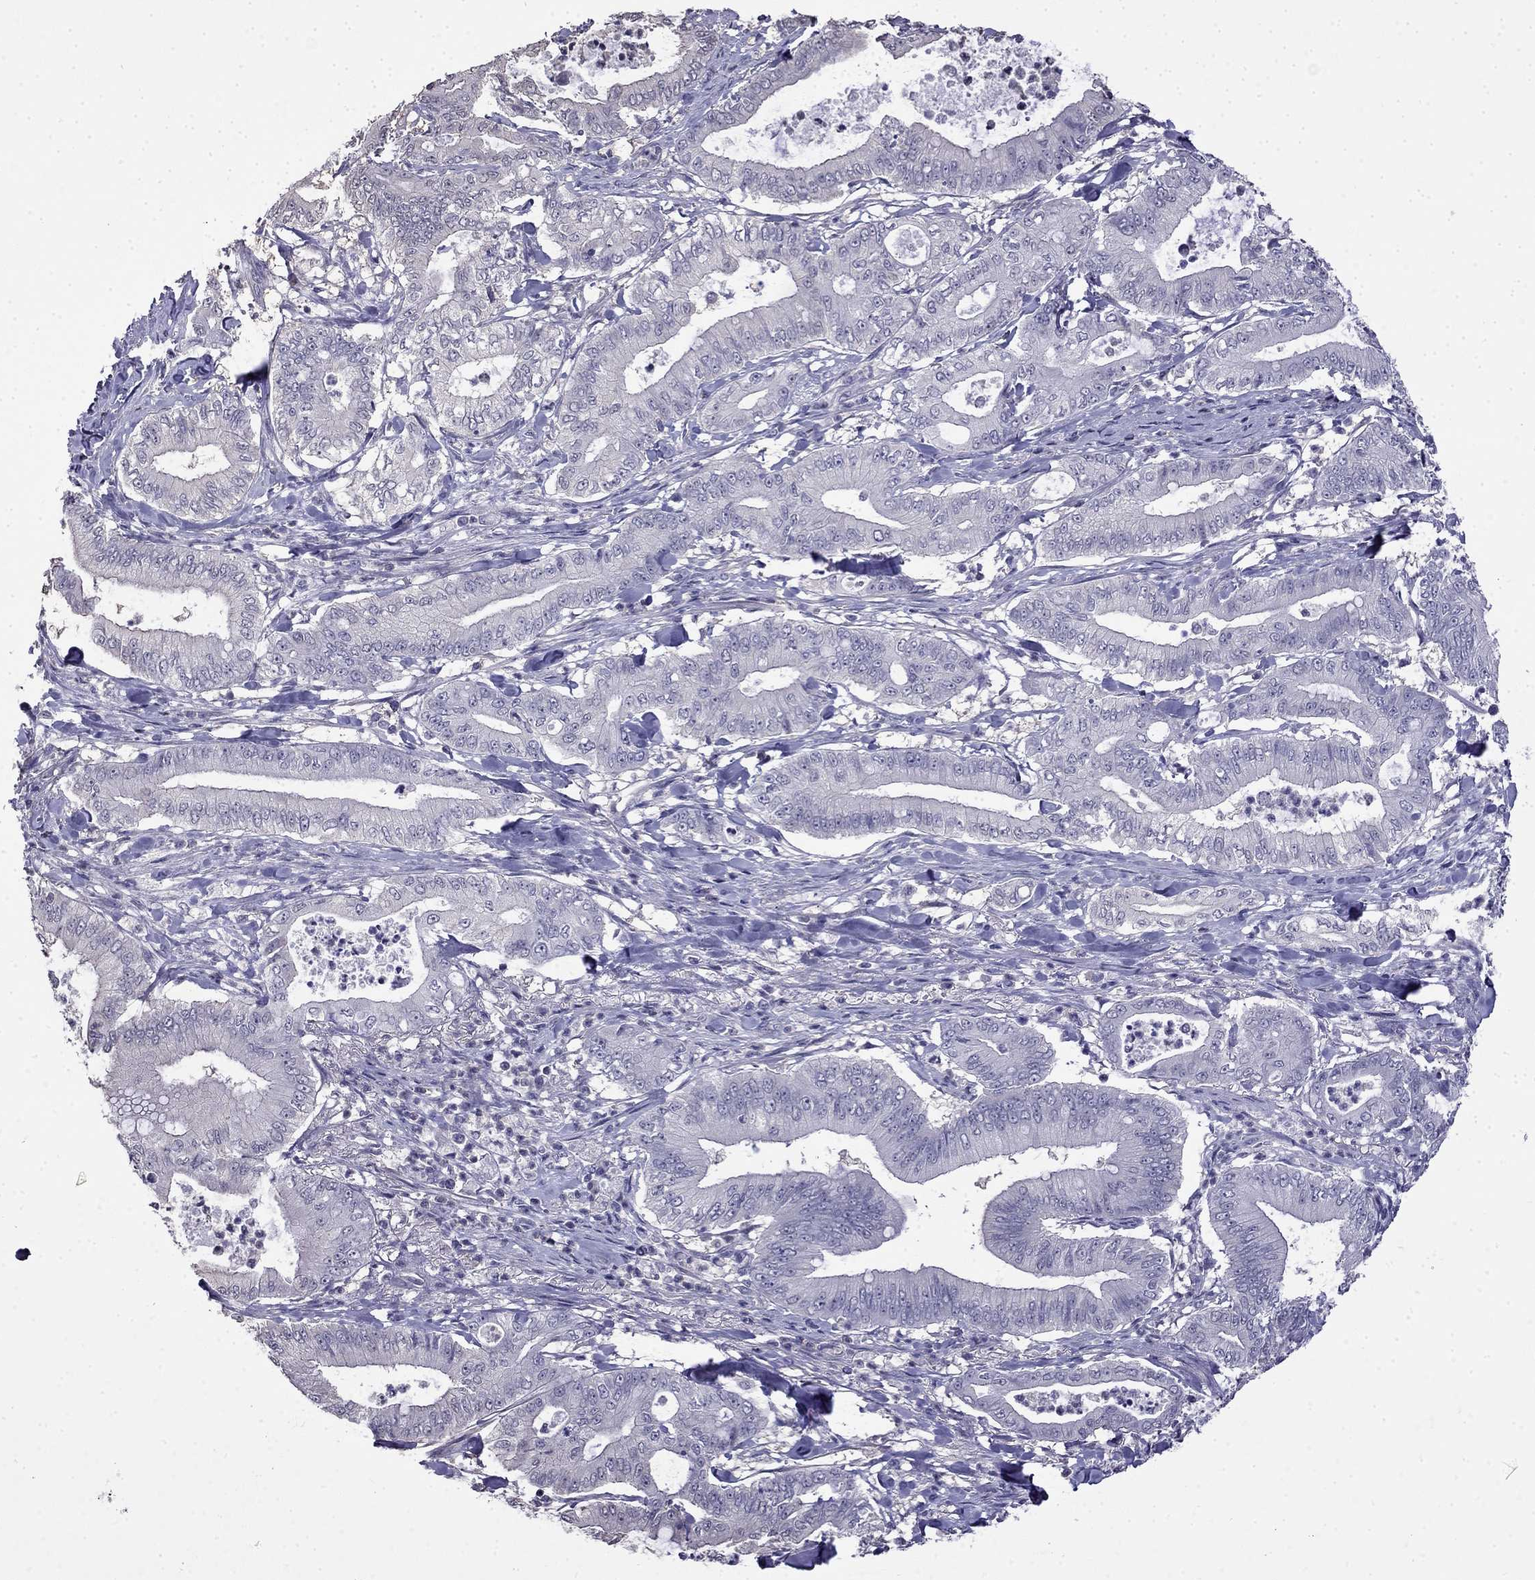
{"staining": {"intensity": "negative", "quantity": "none", "location": "none"}, "tissue": "pancreatic cancer", "cell_type": "Tumor cells", "image_type": "cancer", "snomed": [{"axis": "morphology", "description": "Adenocarcinoma, NOS"}, {"axis": "topography", "description": "Pancreas"}], "caption": "Immunohistochemistry (IHC) of pancreatic cancer displays no staining in tumor cells. (DAB (3,3'-diaminobenzidine) immunohistochemistry (IHC), high magnification).", "gene": "GUCA1B", "patient": {"sex": "male", "age": 71}}